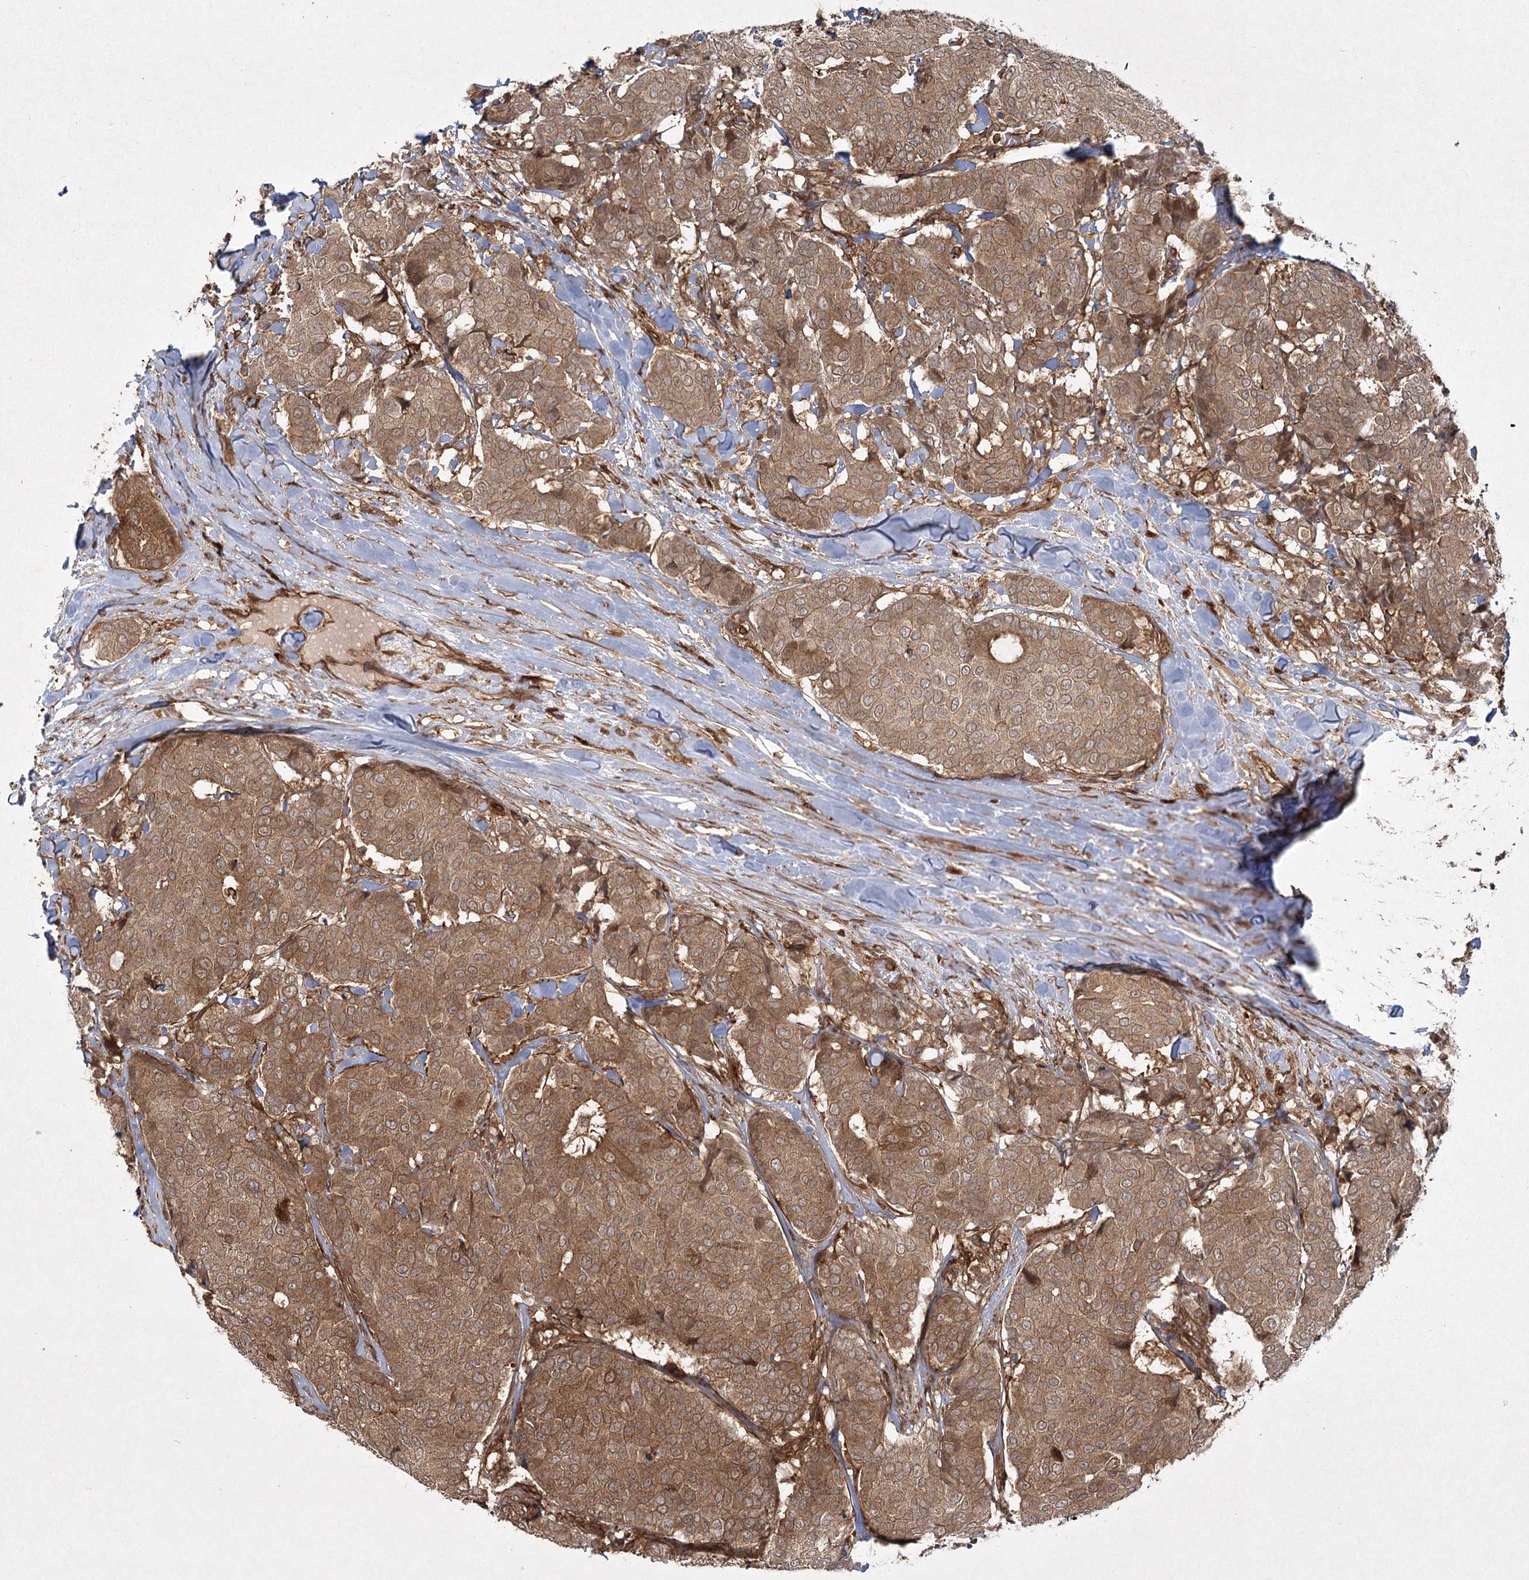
{"staining": {"intensity": "moderate", "quantity": ">75%", "location": "cytoplasmic/membranous"}, "tissue": "breast cancer", "cell_type": "Tumor cells", "image_type": "cancer", "snomed": [{"axis": "morphology", "description": "Duct carcinoma"}, {"axis": "topography", "description": "Breast"}], "caption": "Brown immunohistochemical staining in human breast cancer (invasive ductal carcinoma) shows moderate cytoplasmic/membranous expression in about >75% of tumor cells.", "gene": "MDFIC", "patient": {"sex": "female", "age": 75}}